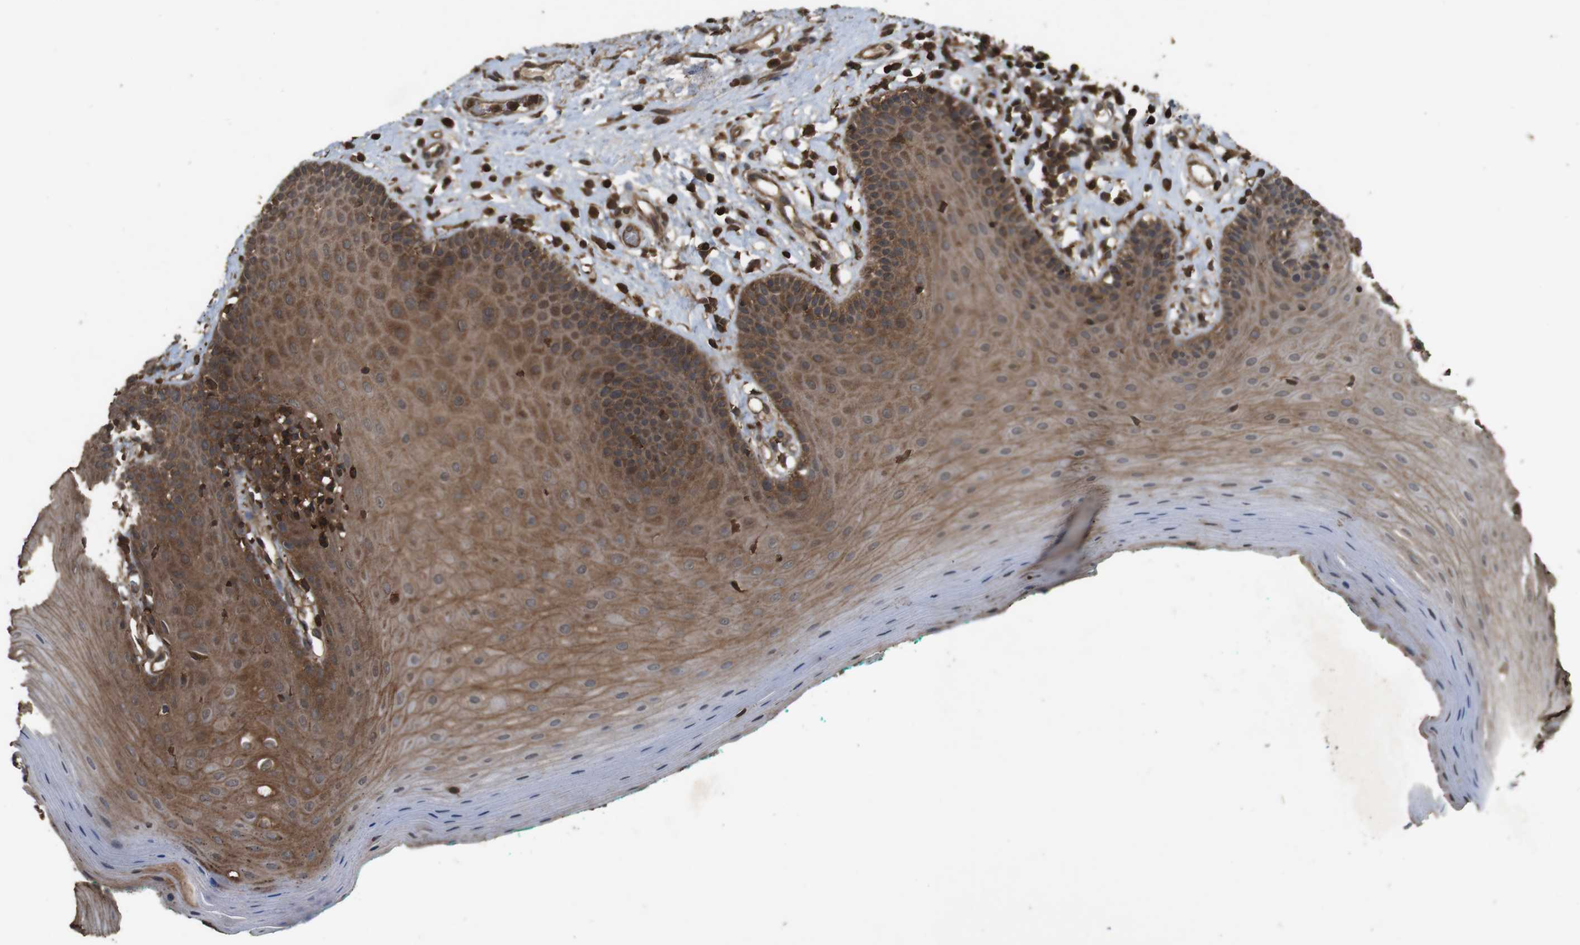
{"staining": {"intensity": "strong", "quantity": ">75%", "location": "cytoplasmic/membranous"}, "tissue": "oral mucosa", "cell_type": "Squamous epithelial cells", "image_type": "normal", "snomed": [{"axis": "morphology", "description": "Normal tissue, NOS"}, {"axis": "topography", "description": "Skeletal muscle"}, {"axis": "topography", "description": "Oral tissue"}], "caption": "Immunohistochemistry (IHC) micrograph of normal oral mucosa: oral mucosa stained using immunohistochemistry (IHC) demonstrates high levels of strong protein expression localized specifically in the cytoplasmic/membranous of squamous epithelial cells, appearing as a cytoplasmic/membranous brown color.", "gene": "BAG4", "patient": {"sex": "male", "age": 58}}